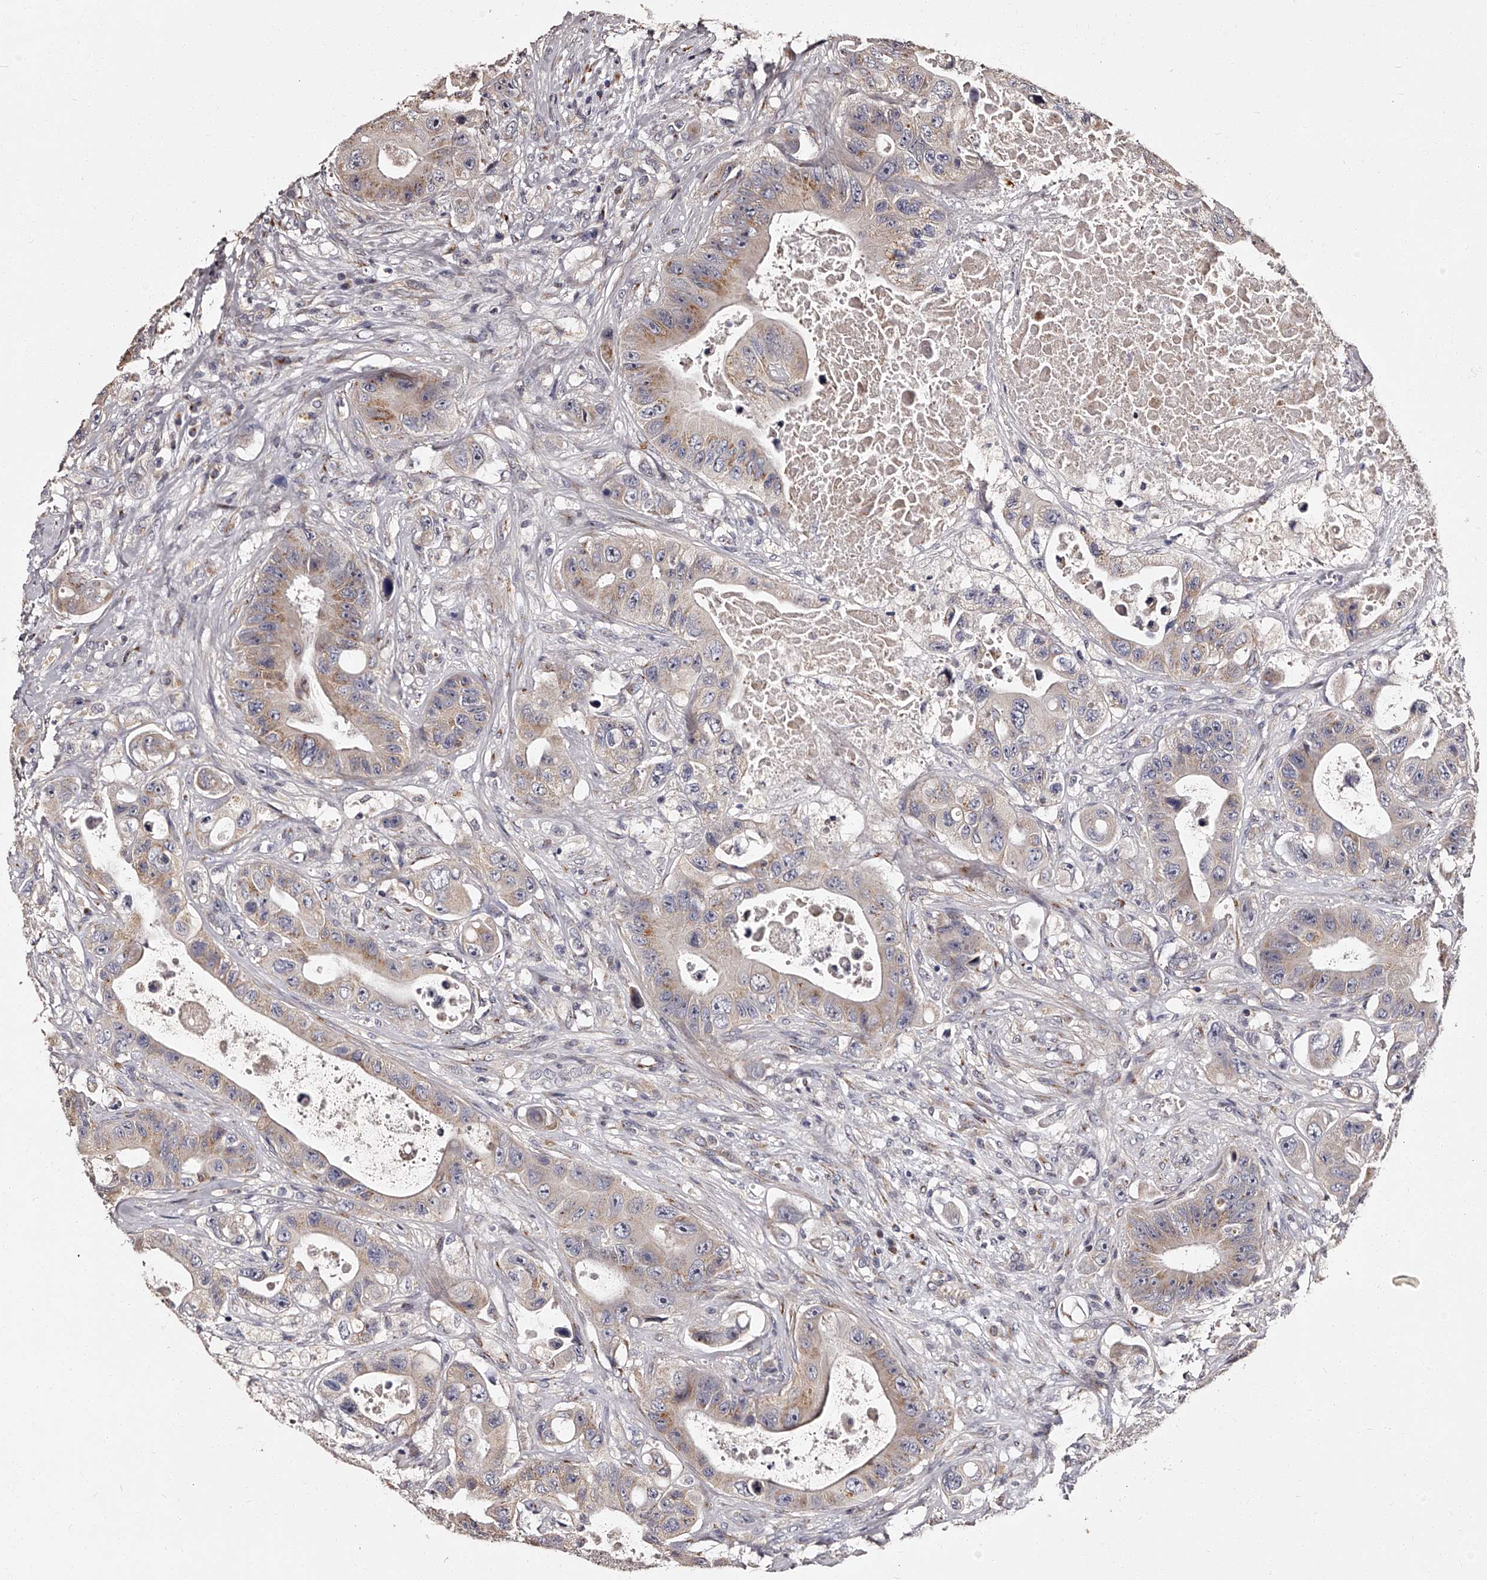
{"staining": {"intensity": "moderate", "quantity": "25%-75%", "location": "cytoplasmic/membranous"}, "tissue": "colorectal cancer", "cell_type": "Tumor cells", "image_type": "cancer", "snomed": [{"axis": "morphology", "description": "Adenocarcinoma, NOS"}, {"axis": "topography", "description": "Colon"}], "caption": "This micrograph shows IHC staining of colorectal cancer (adenocarcinoma), with medium moderate cytoplasmic/membranous positivity in approximately 25%-75% of tumor cells.", "gene": "RSC1A1", "patient": {"sex": "female", "age": 46}}